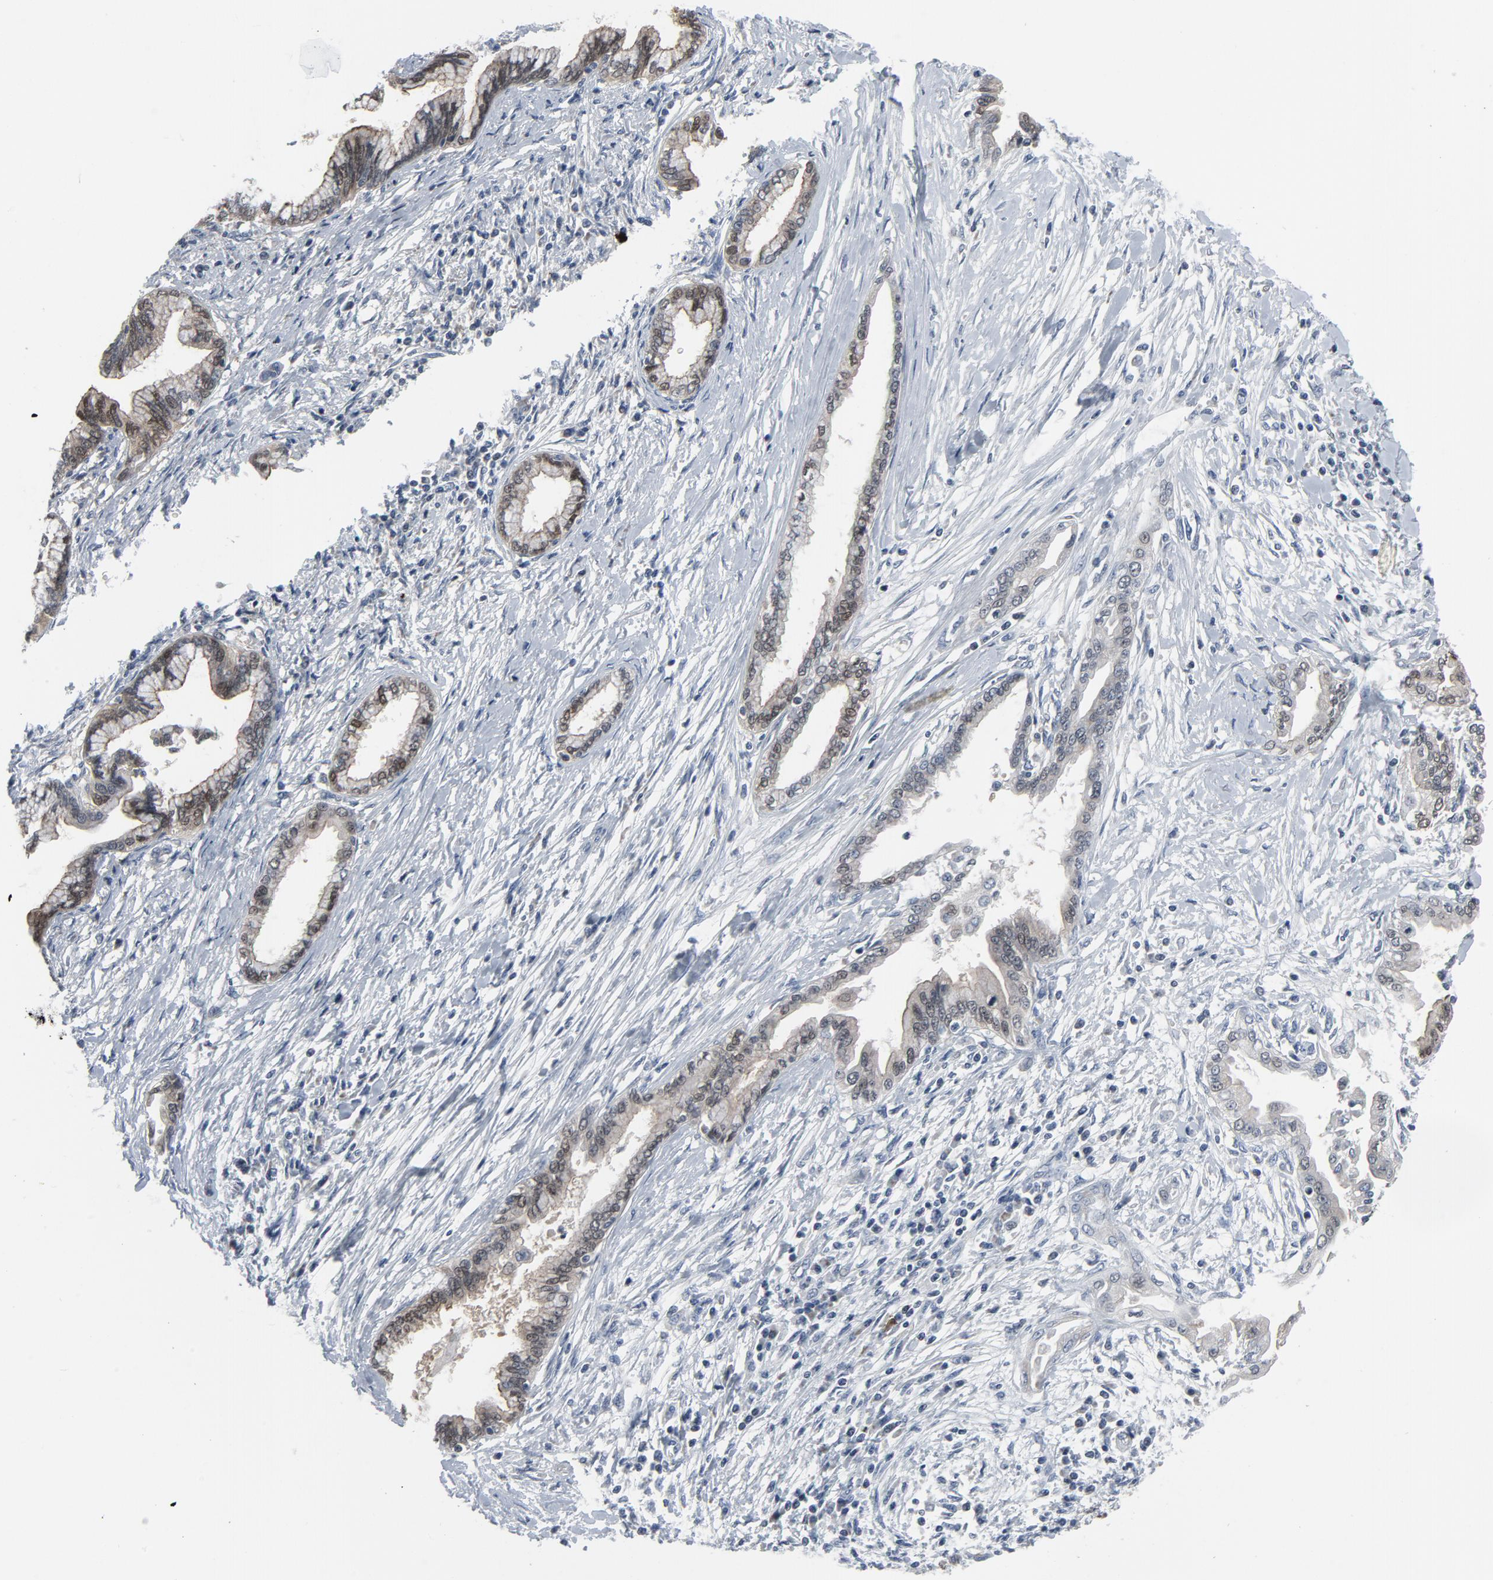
{"staining": {"intensity": "weak", "quantity": "<25%", "location": "cytoplasmic/membranous,nuclear"}, "tissue": "pancreatic cancer", "cell_type": "Tumor cells", "image_type": "cancer", "snomed": [{"axis": "morphology", "description": "Adenocarcinoma, NOS"}, {"axis": "topography", "description": "Pancreas"}], "caption": "DAB (3,3'-diaminobenzidine) immunohistochemical staining of human pancreatic cancer reveals no significant staining in tumor cells. (Stains: DAB (3,3'-diaminobenzidine) IHC with hematoxylin counter stain, Microscopy: brightfield microscopy at high magnification).", "gene": "GPX2", "patient": {"sex": "female", "age": 64}}